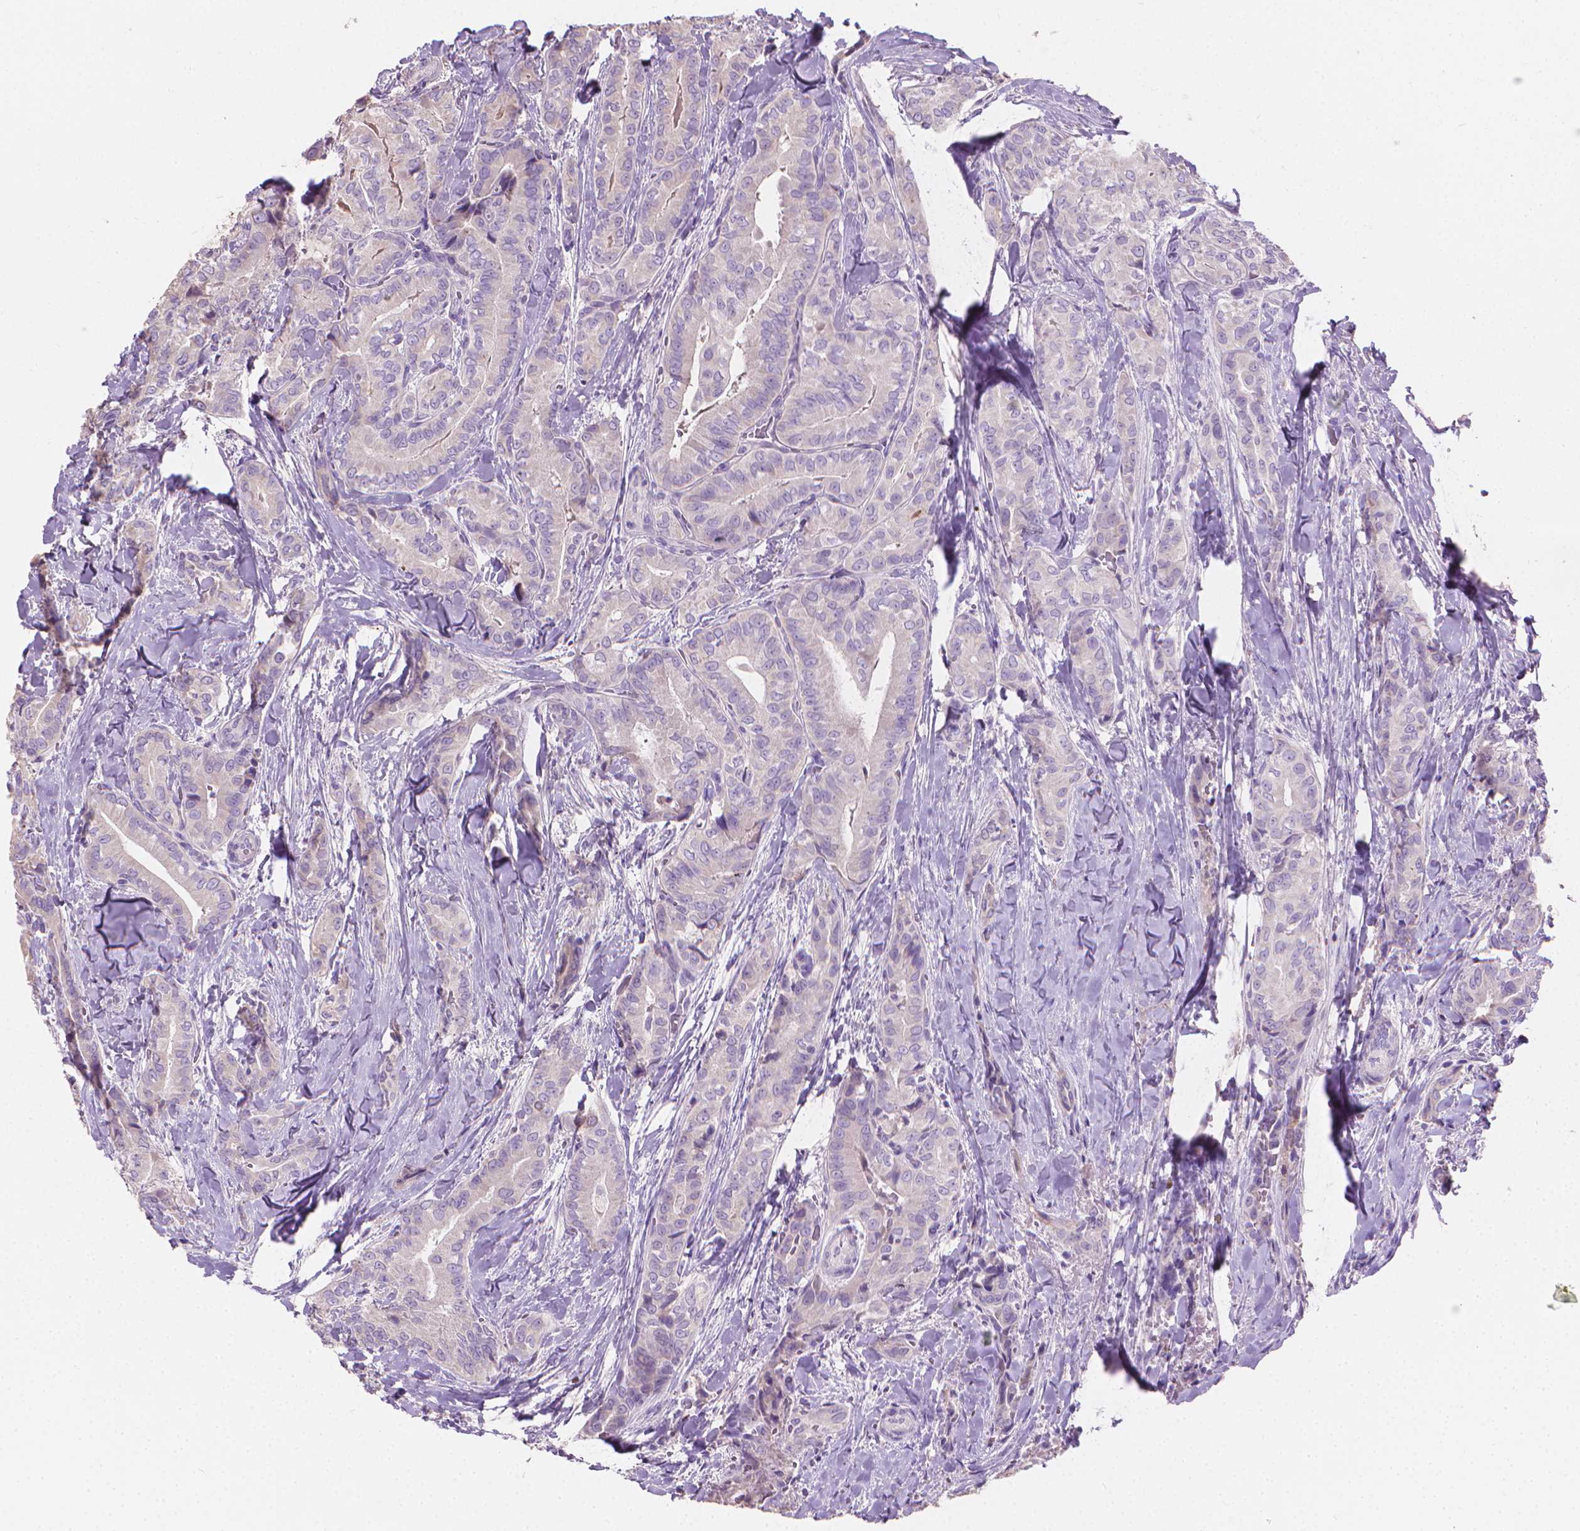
{"staining": {"intensity": "negative", "quantity": "none", "location": "none"}, "tissue": "thyroid cancer", "cell_type": "Tumor cells", "image_type": "cancer", "snomed": [{"axis": "morphology", "description": "Papillary adenocarcinoma, NOS"}, {"axis": "topography", "description": "Thyroid gland"}], "caption": "IHC photomicrograph of neoplastic tissue: thyroid papillary adenocarcinoma stained with DAB displays no significant protein positivity in tumor cells.", "gene": "CABCOCO1", "patient": {"sex": "male", "age": 61}}